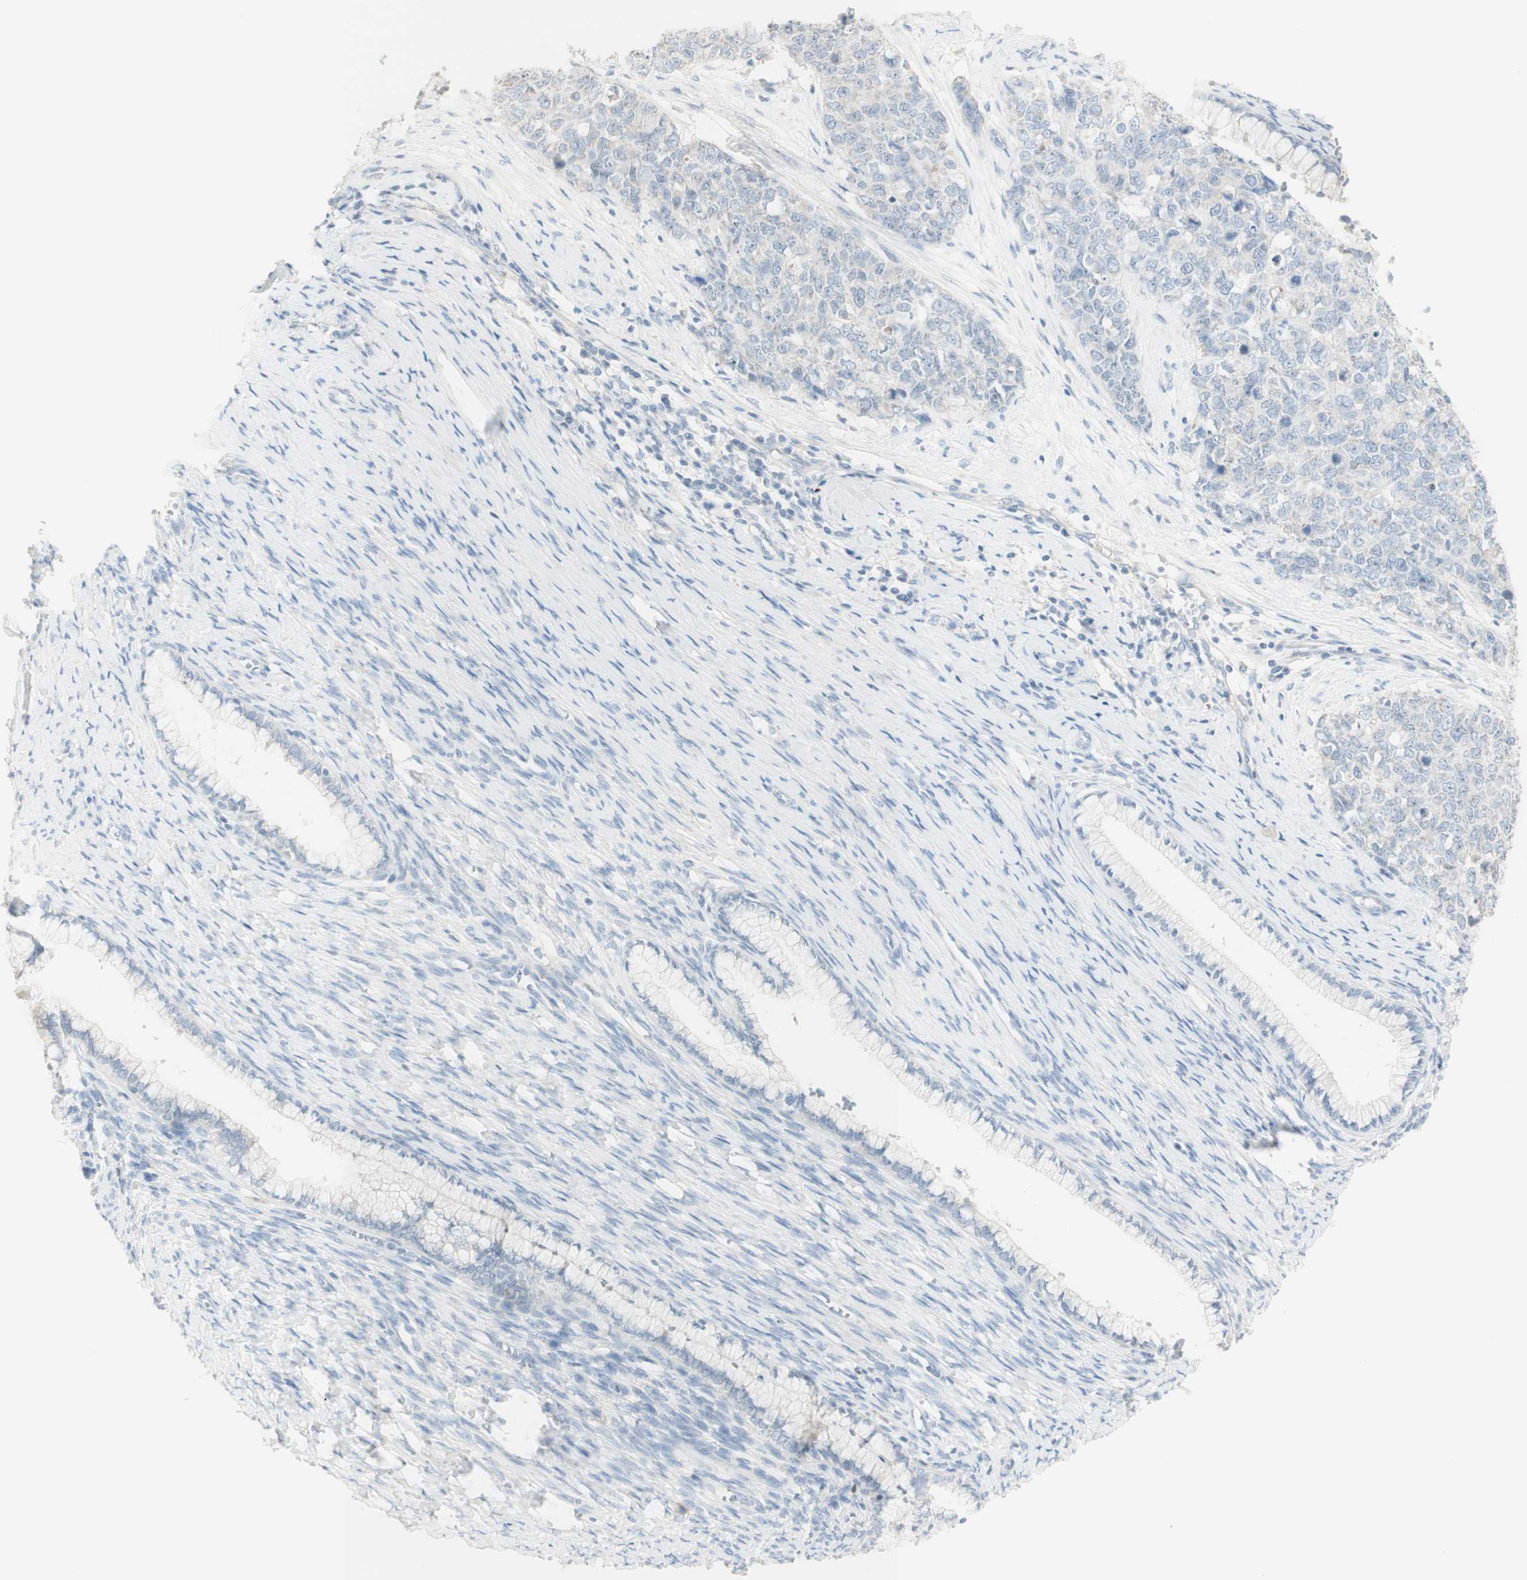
{"staining": {"intensity": "negative", "quantity": "none", "location": "none"}, "tissue": "cervical cancer", "cell_type": "Tumor cells", "image_type": "cancer", "snomed": [{"axis": "morphology", "description": "Squamous cell carcinoma, NOS"}, {"axis": "topography", "description": "Cervix"}], "caption": "High magnification brightfield microscopy of cervical squamous cell carcinoma stained with DAB (brown) and counterstained with hematoxylin (blue): tumor cells show no significant staining.", "gene": "ART3", "patient": {"sex": "female", "age": 63}}